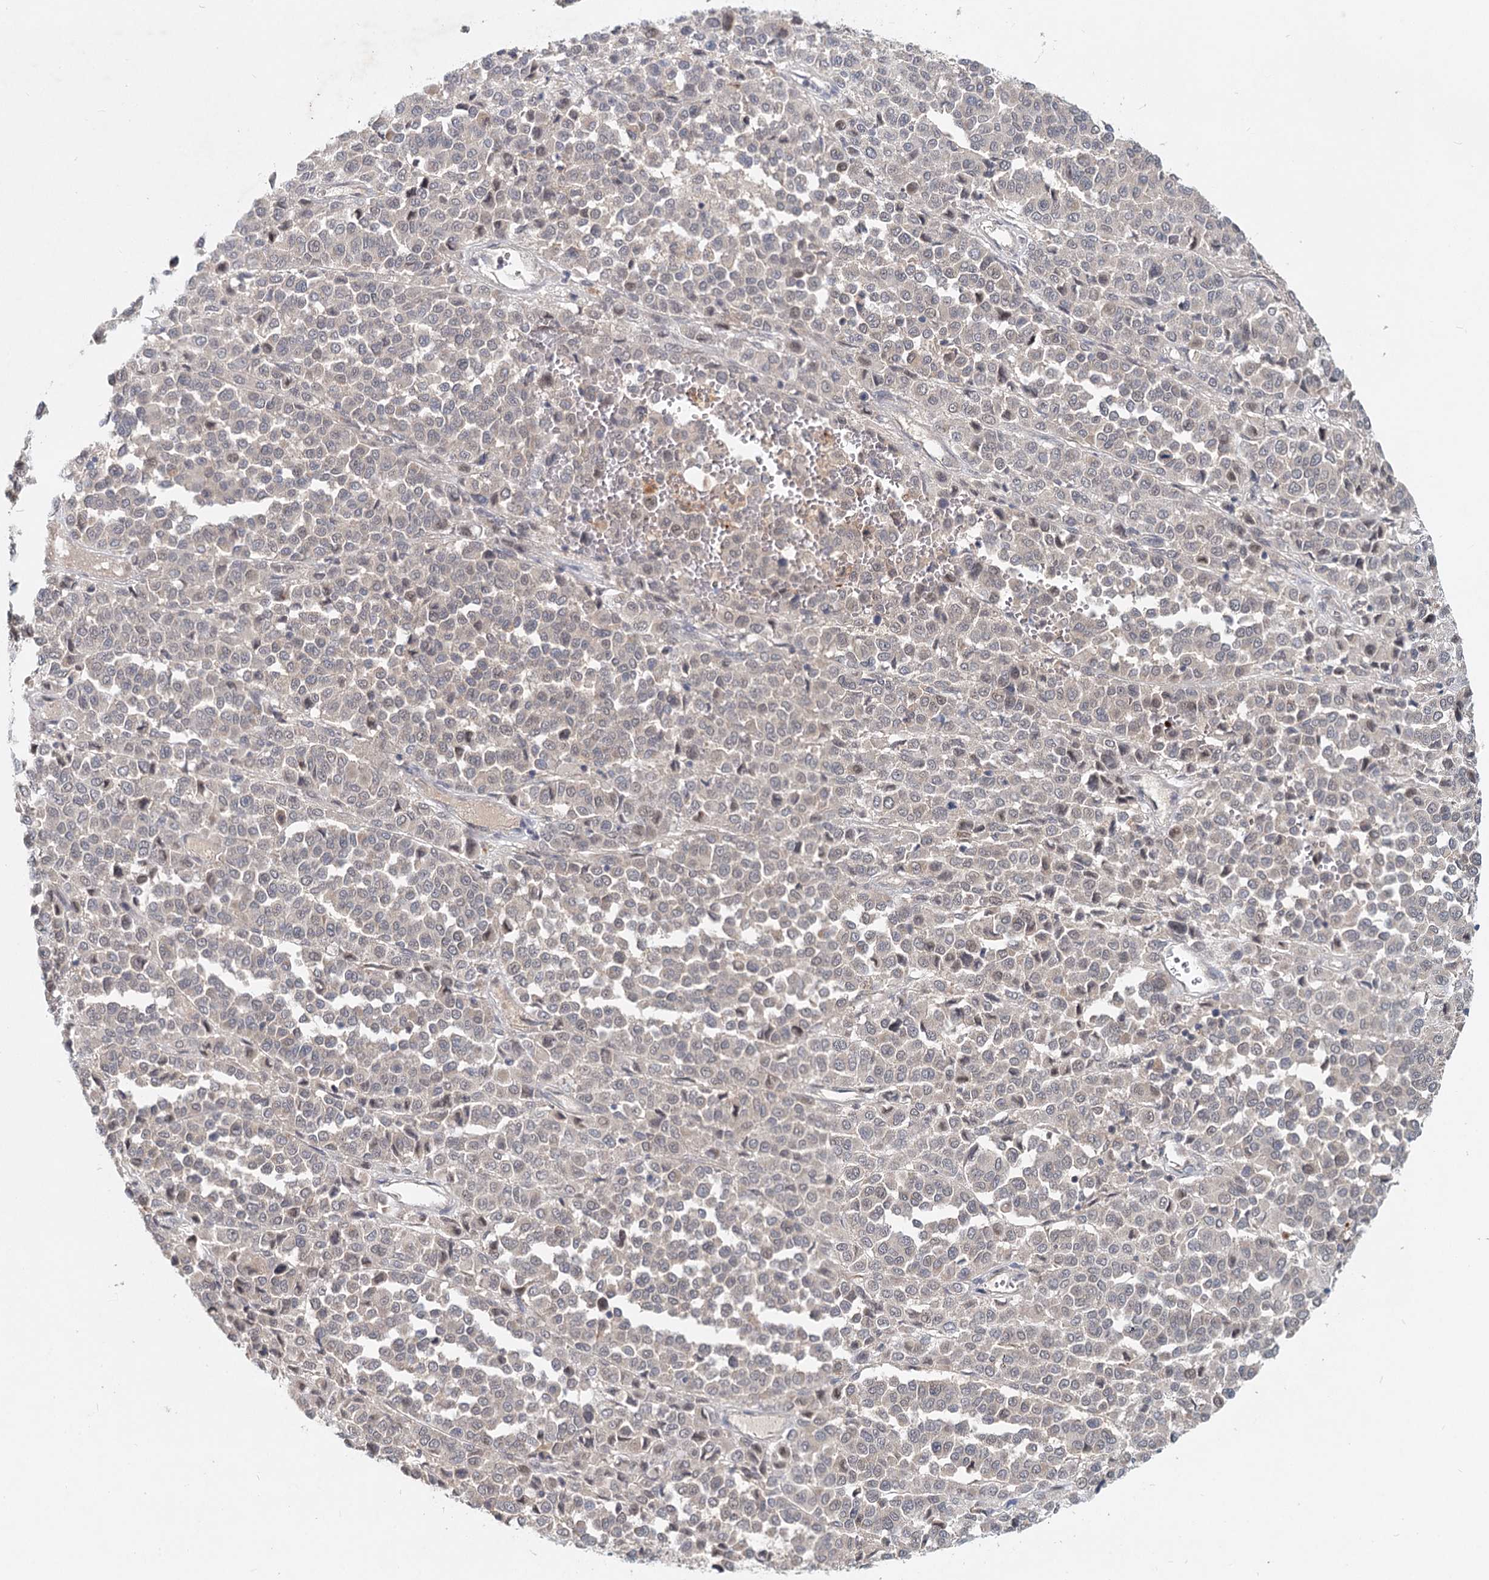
{"staining": {"intensity": "weak", "quantity": "<25%", "location": "cytoplasmic/membranous"}, "tissue": "melanoma", "cell_type": "Tumor cells", "image_type": "cancer", "snomed": [{"axis": "morphology", "description": "Malignant melanoma, Metastatic site"}, {"axis": "topography", "description": "Pancreas"}], "caption": "High magnification brightfield microscopy of melanoma stained with DAB (3,3'-diaminobenzidine) (brown) and counterstained with hematoxylin (blue): tumor cells show no significant expression.", "gene": "AP3B1", "patient": {"sex": "female", "age": 30}}